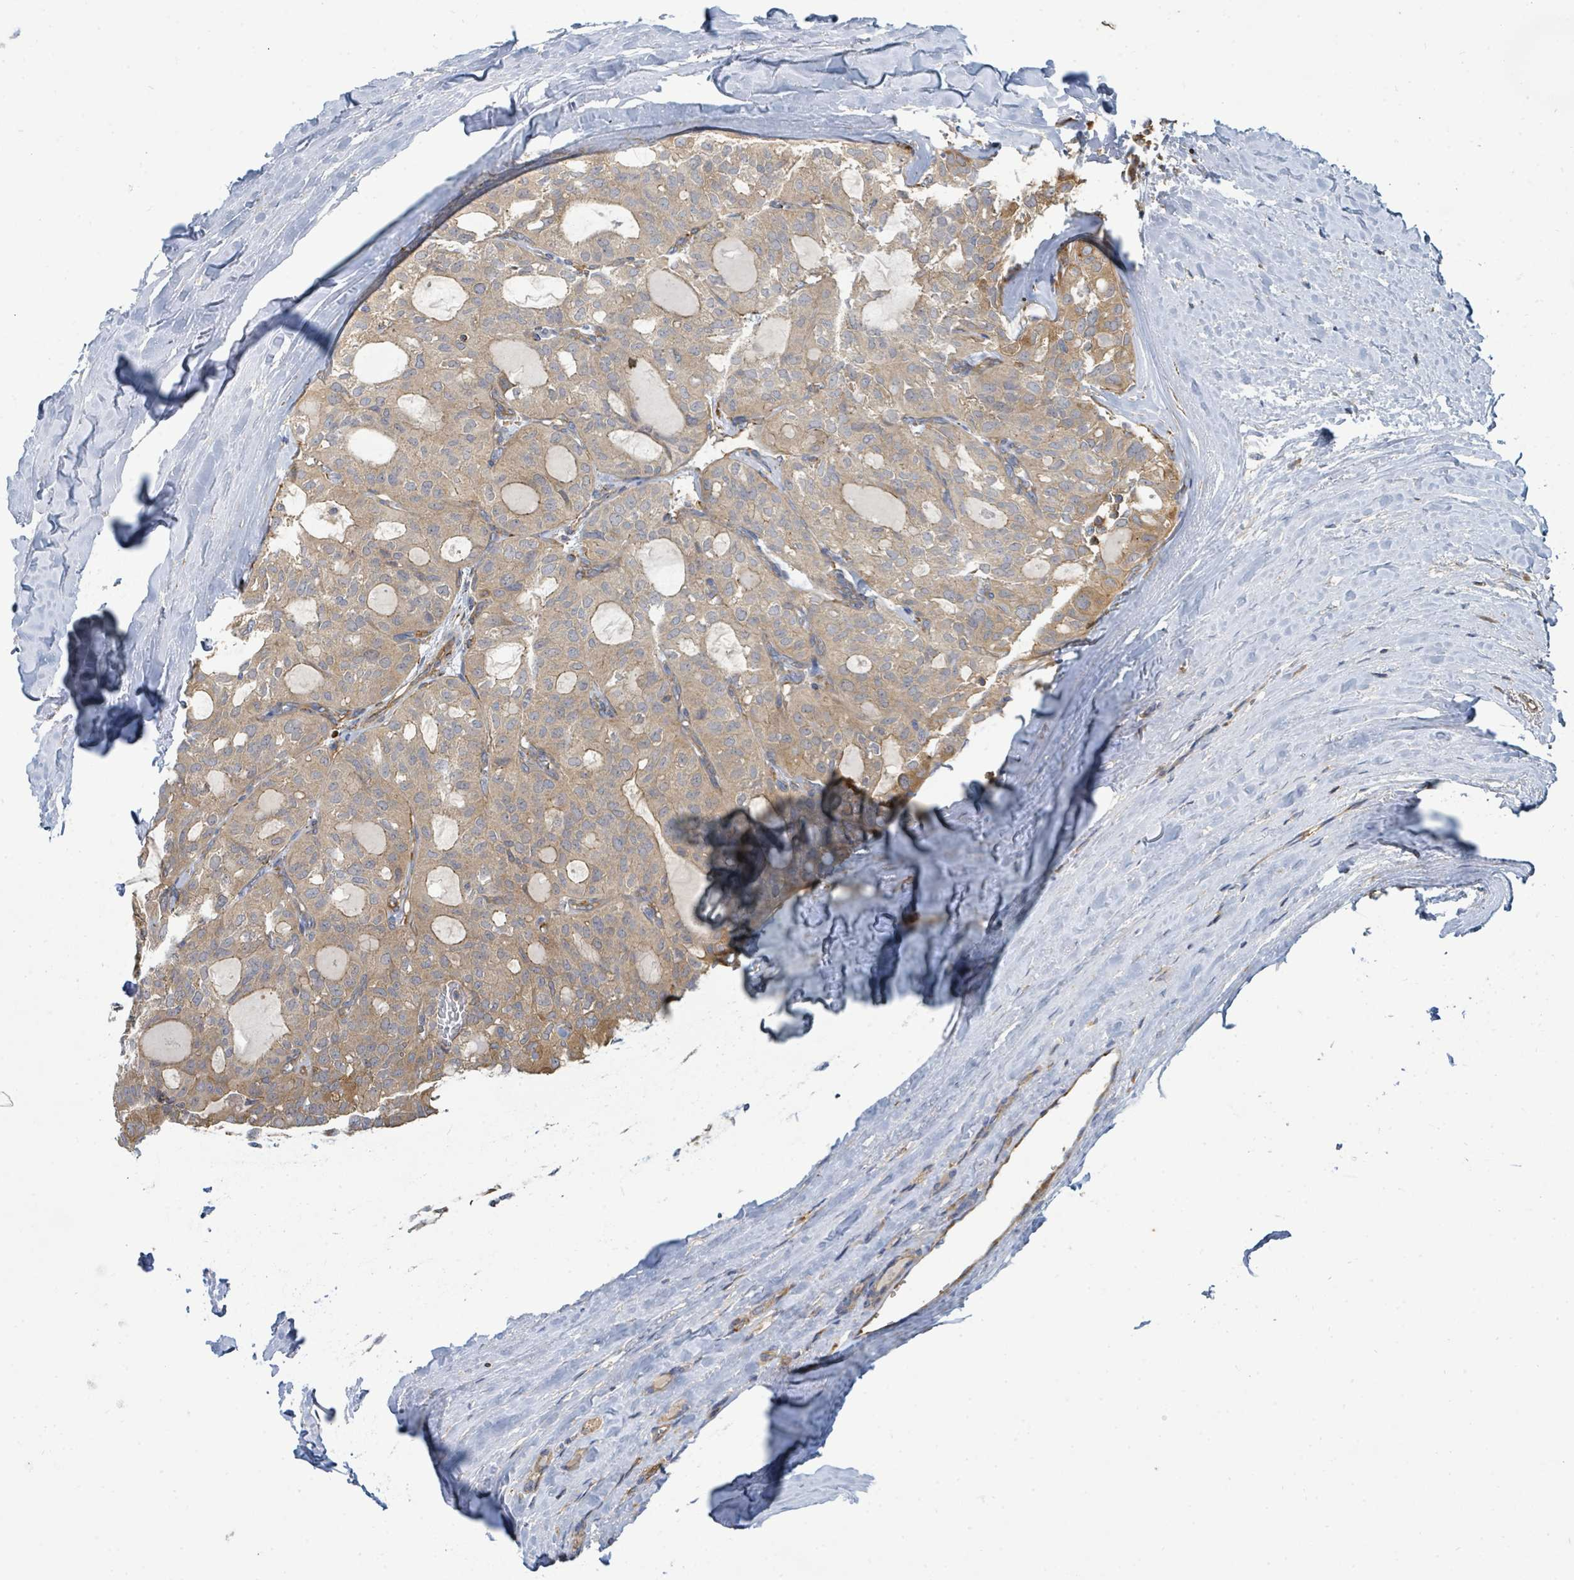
{"staining": {"intensity": "moderate", "quantity": ">75%", "location": "cytoplasmic/membranous"}, "tissue": "thyroid cancer", "cell_type": "Tumor cells", "image_type": "cancer", "snomed": [{"axis": "morphology", "description": "Follicular adenoma carcinoma, NOS"}, {"axis": "topography", "description": "Thyroid gland"}], "caption": "This micrograph reveals thyroid cancer (follicular adenoma carcinoma) stained with IHC to label a protein in brown. The cytoplasmic/membranous of tumor cells show moderate positivity for the protein. Nuclei are counter-stained blue.", "gene": "BOLA2B", "patient": {"sex": "male", "age": 75}}